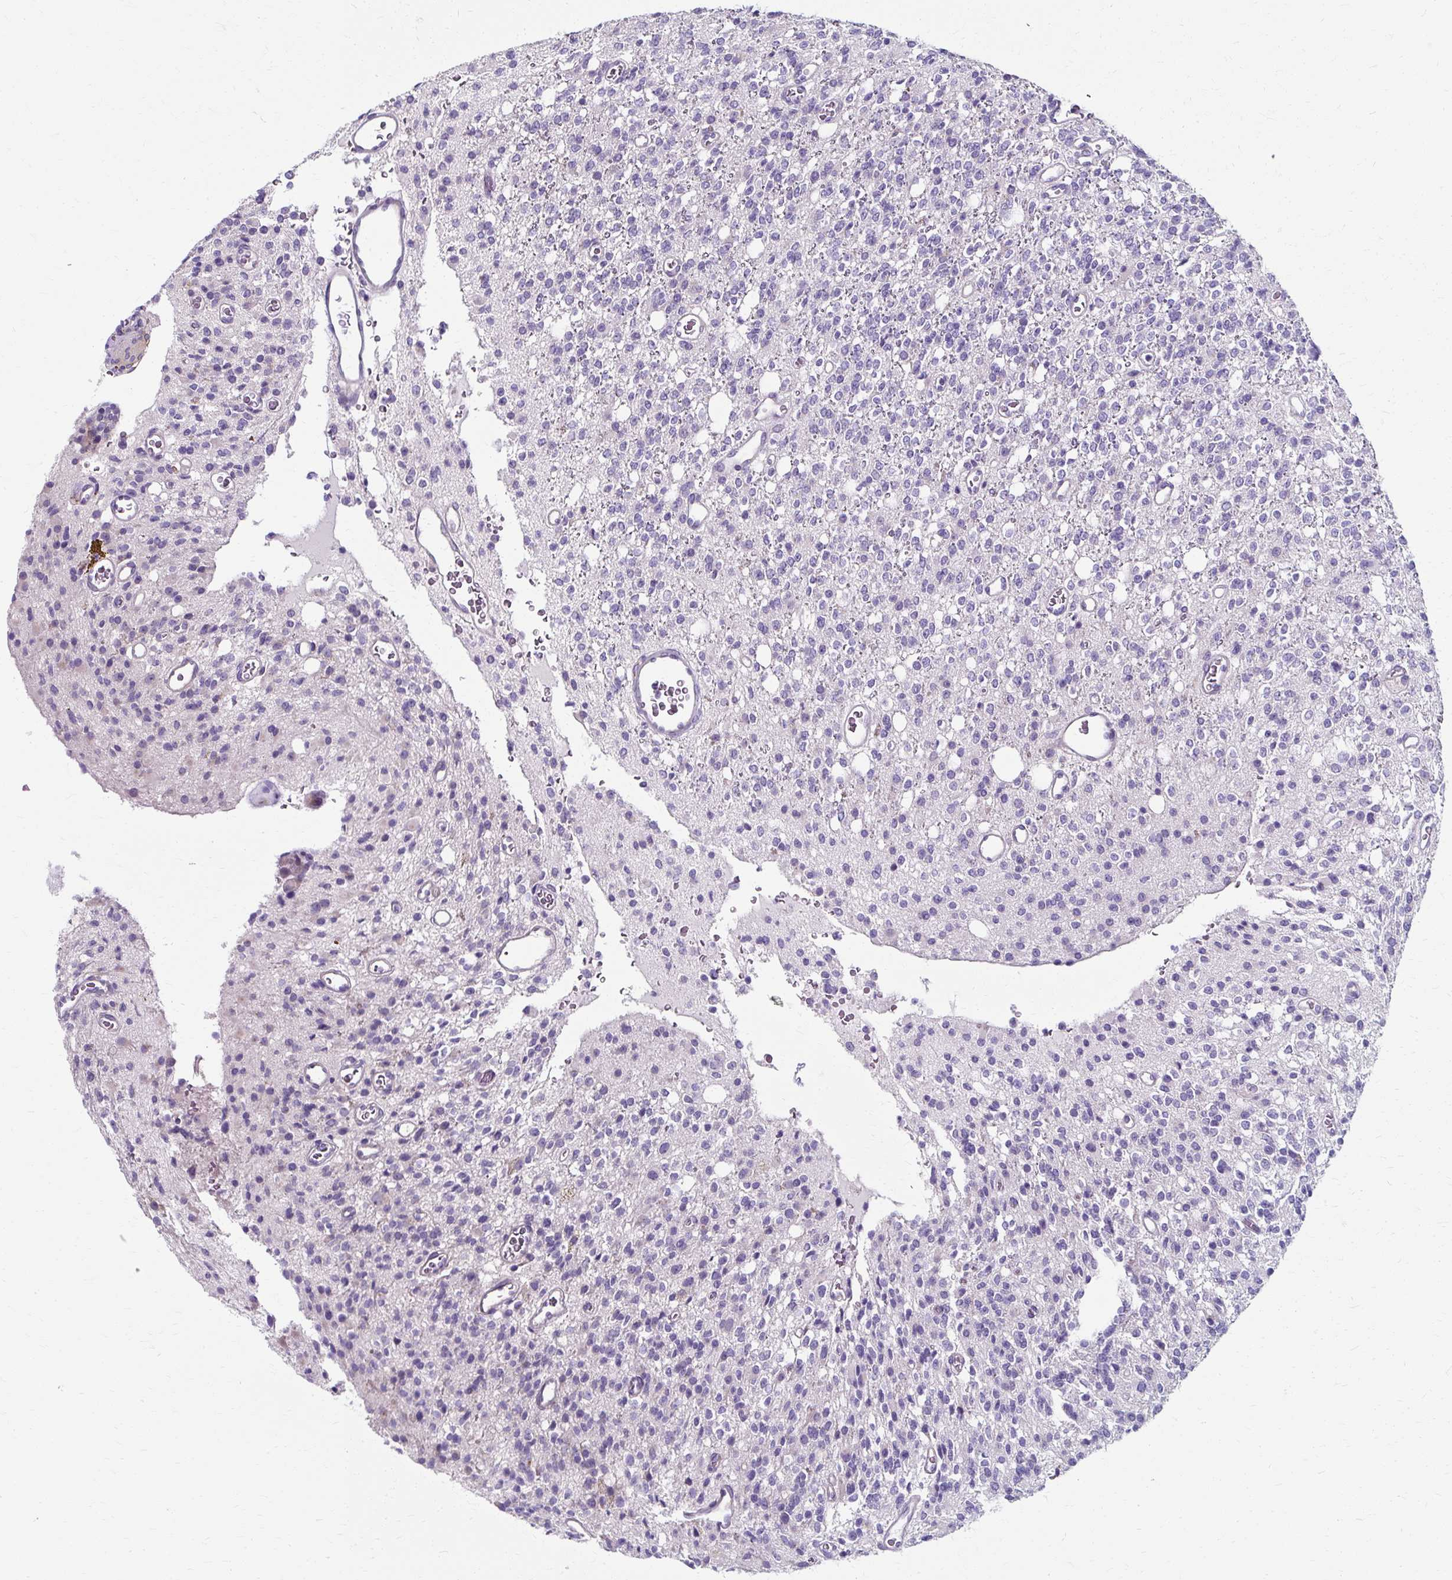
{"staining": {"intensity": "negative", "quantity": "none", "location": "none"}, "tissue": "glioma", "cell_type": "Tumor cells", "image_type": "cancer", "snomed": [{"axis": "morphology", "description": "Glioma, malignant, High grade"}, {"axis": "topography", "description": "Brain"}], "caption": "Human high-grade glioma (malignant) stained for a protein using IHC reveals no expression in tumor cells.", "gene": "ZNF555", "patient": {"sex": "male", "age": 34}}